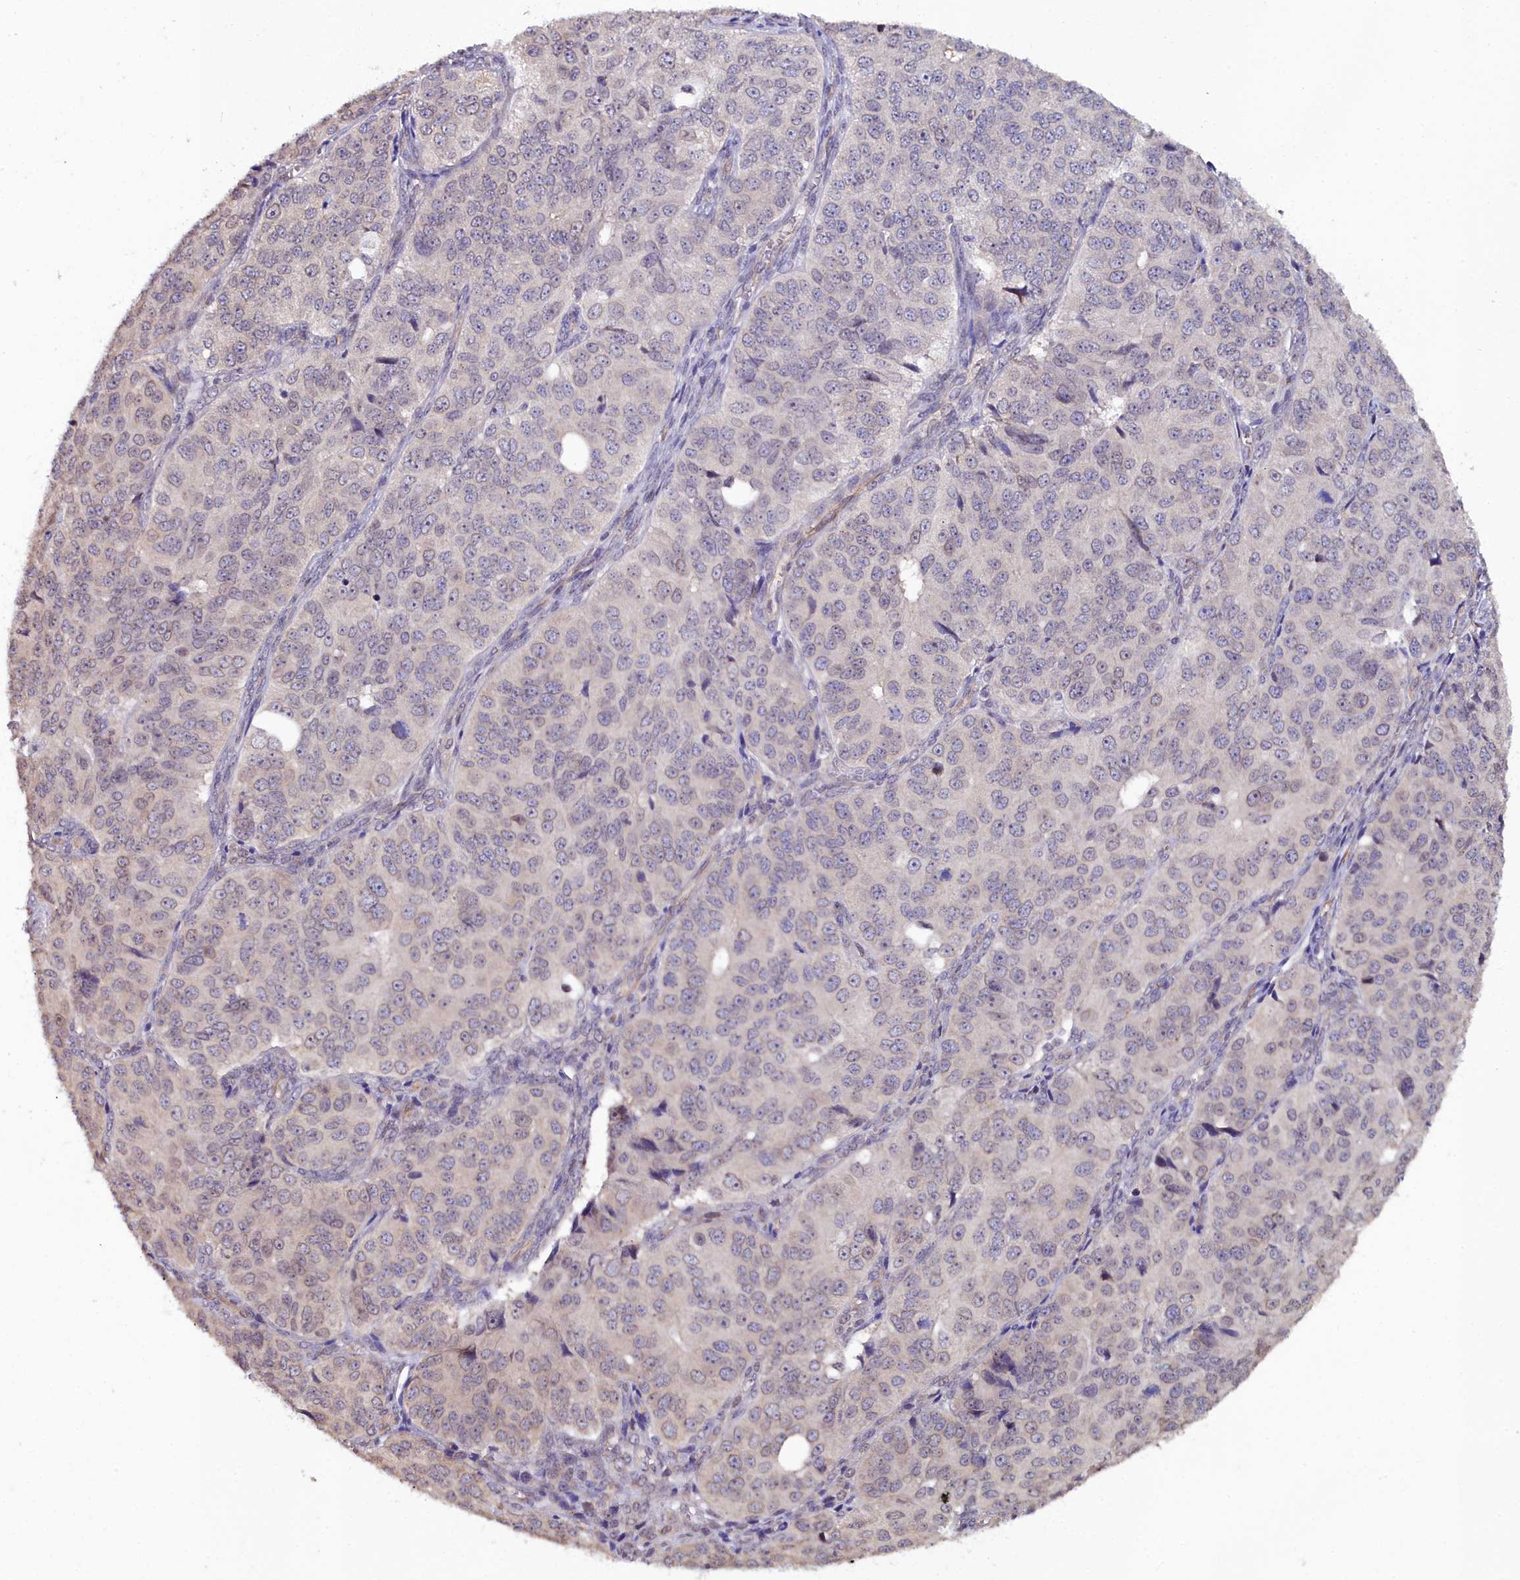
{"staining": {"intensity": "negative", "quantity": "none", "location": "none"}, "tissue": "ovarian cancer", "cell_type": "Tumor cells", "image_type": "cancer", "snomed": [{"axis": "morphology", "description": "Carcinoma, endometroid"}, {"axis": "topography", "description": "Ovary"}], "caption": "Ovarian cancer stained for a protein using IHC exhibits no expression tumor cells.", "gene": "C4orf19", "patient": {"sex": "female", "age": 51}}